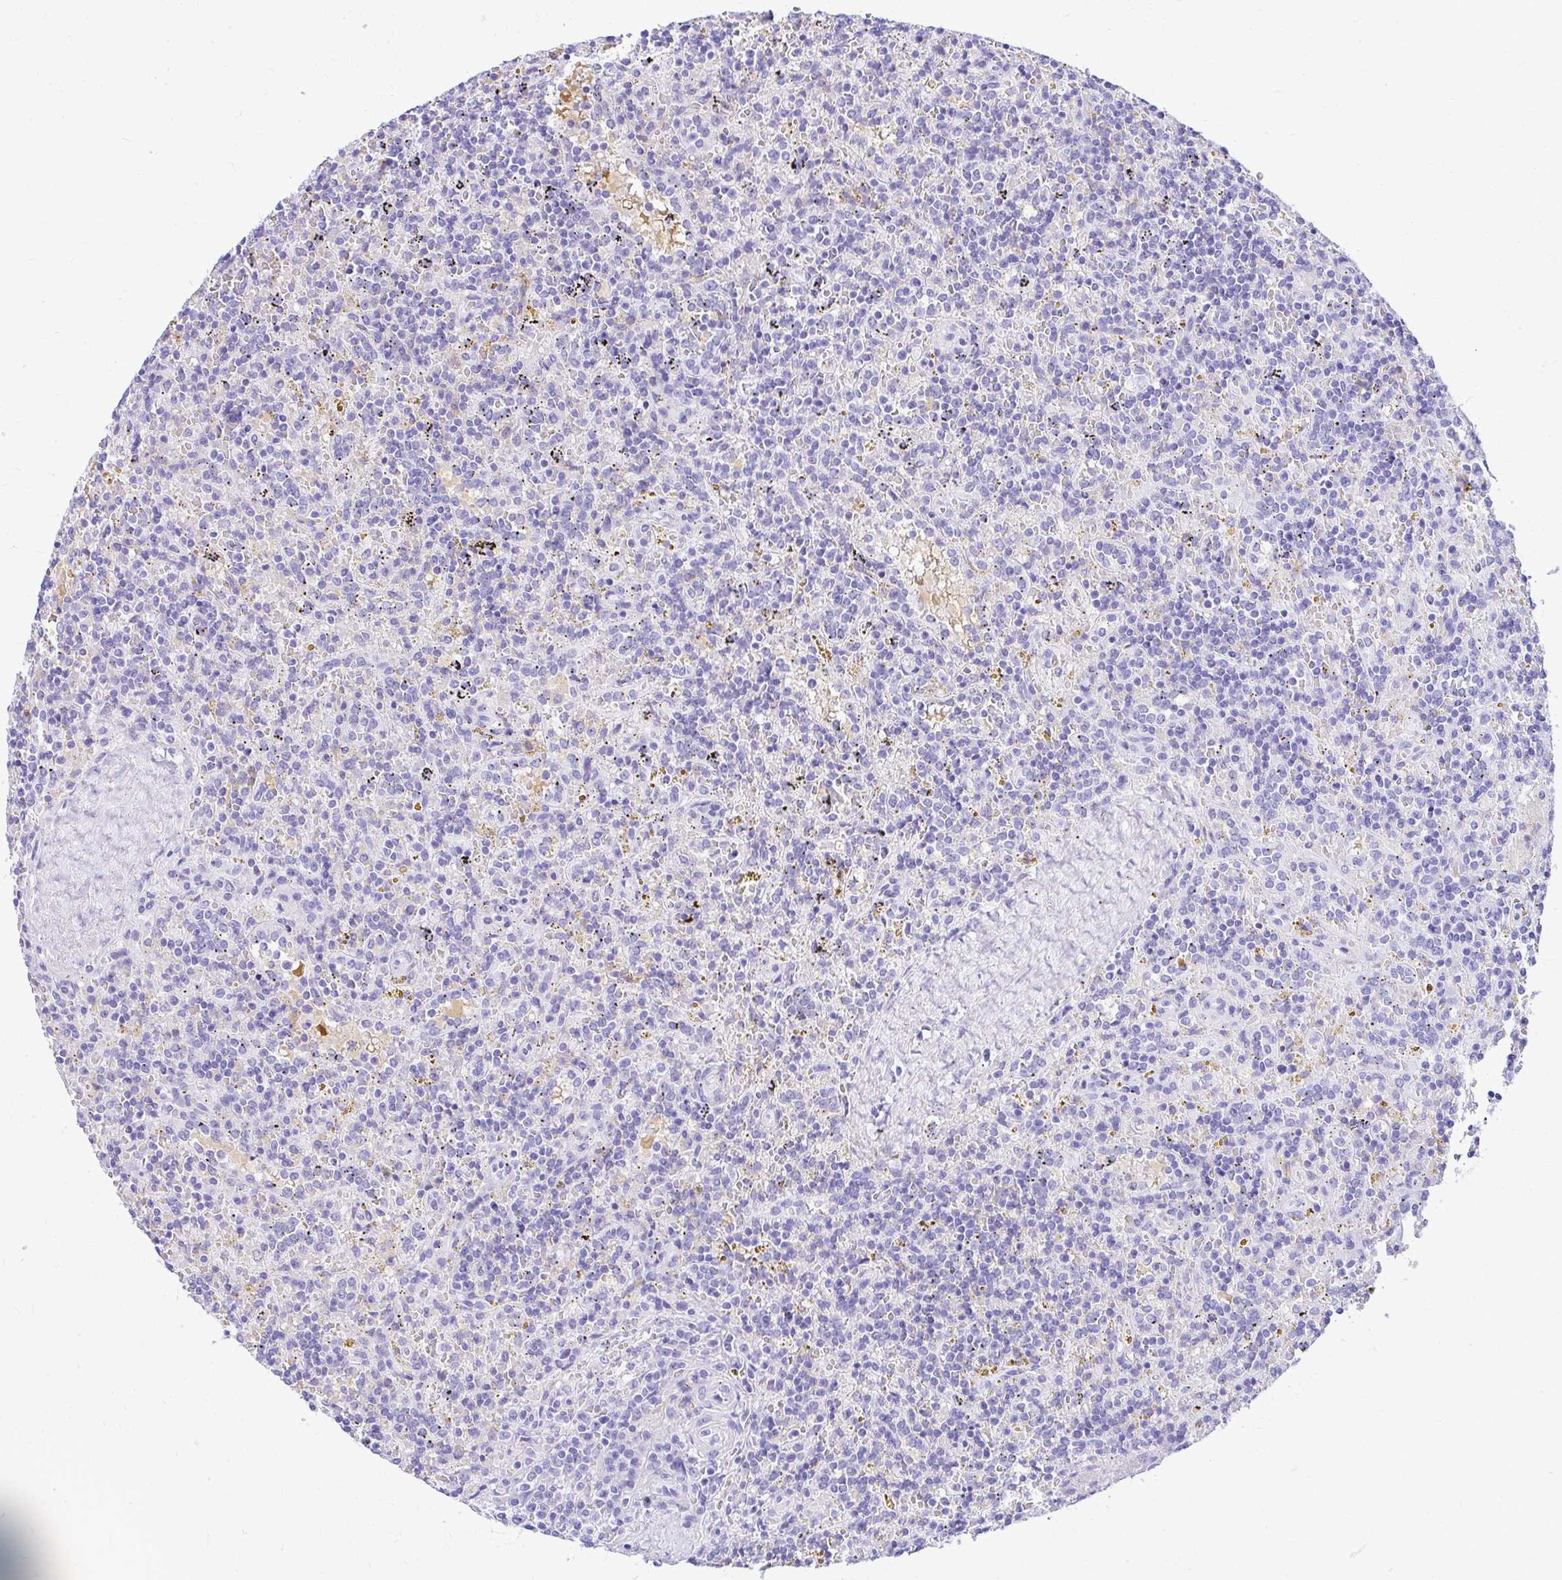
{"staining": {"intensity": "negative", "quantity": "none", "location": "none"}, "tissue": "lymphoma", "cell_type": "Tumor cells", "image_type": "cancer", "snomed": [{"axis": "morphology", "description": "Malignant lymphoma, non-Hodgkin's type, Low grade"}, {"axis": "topography", "description": "Spleen"}], "caption": "This image is of malignant lymphoma, non-Hodgkin's type (low-grade) stained with immunohistochemistry (IHC) to label a protein in brown with the nuclei are counter-stained blue. There is no positivity in tumor cells.", "gene": "FATE1", "patient": {"sex": "male", "age": 67}}